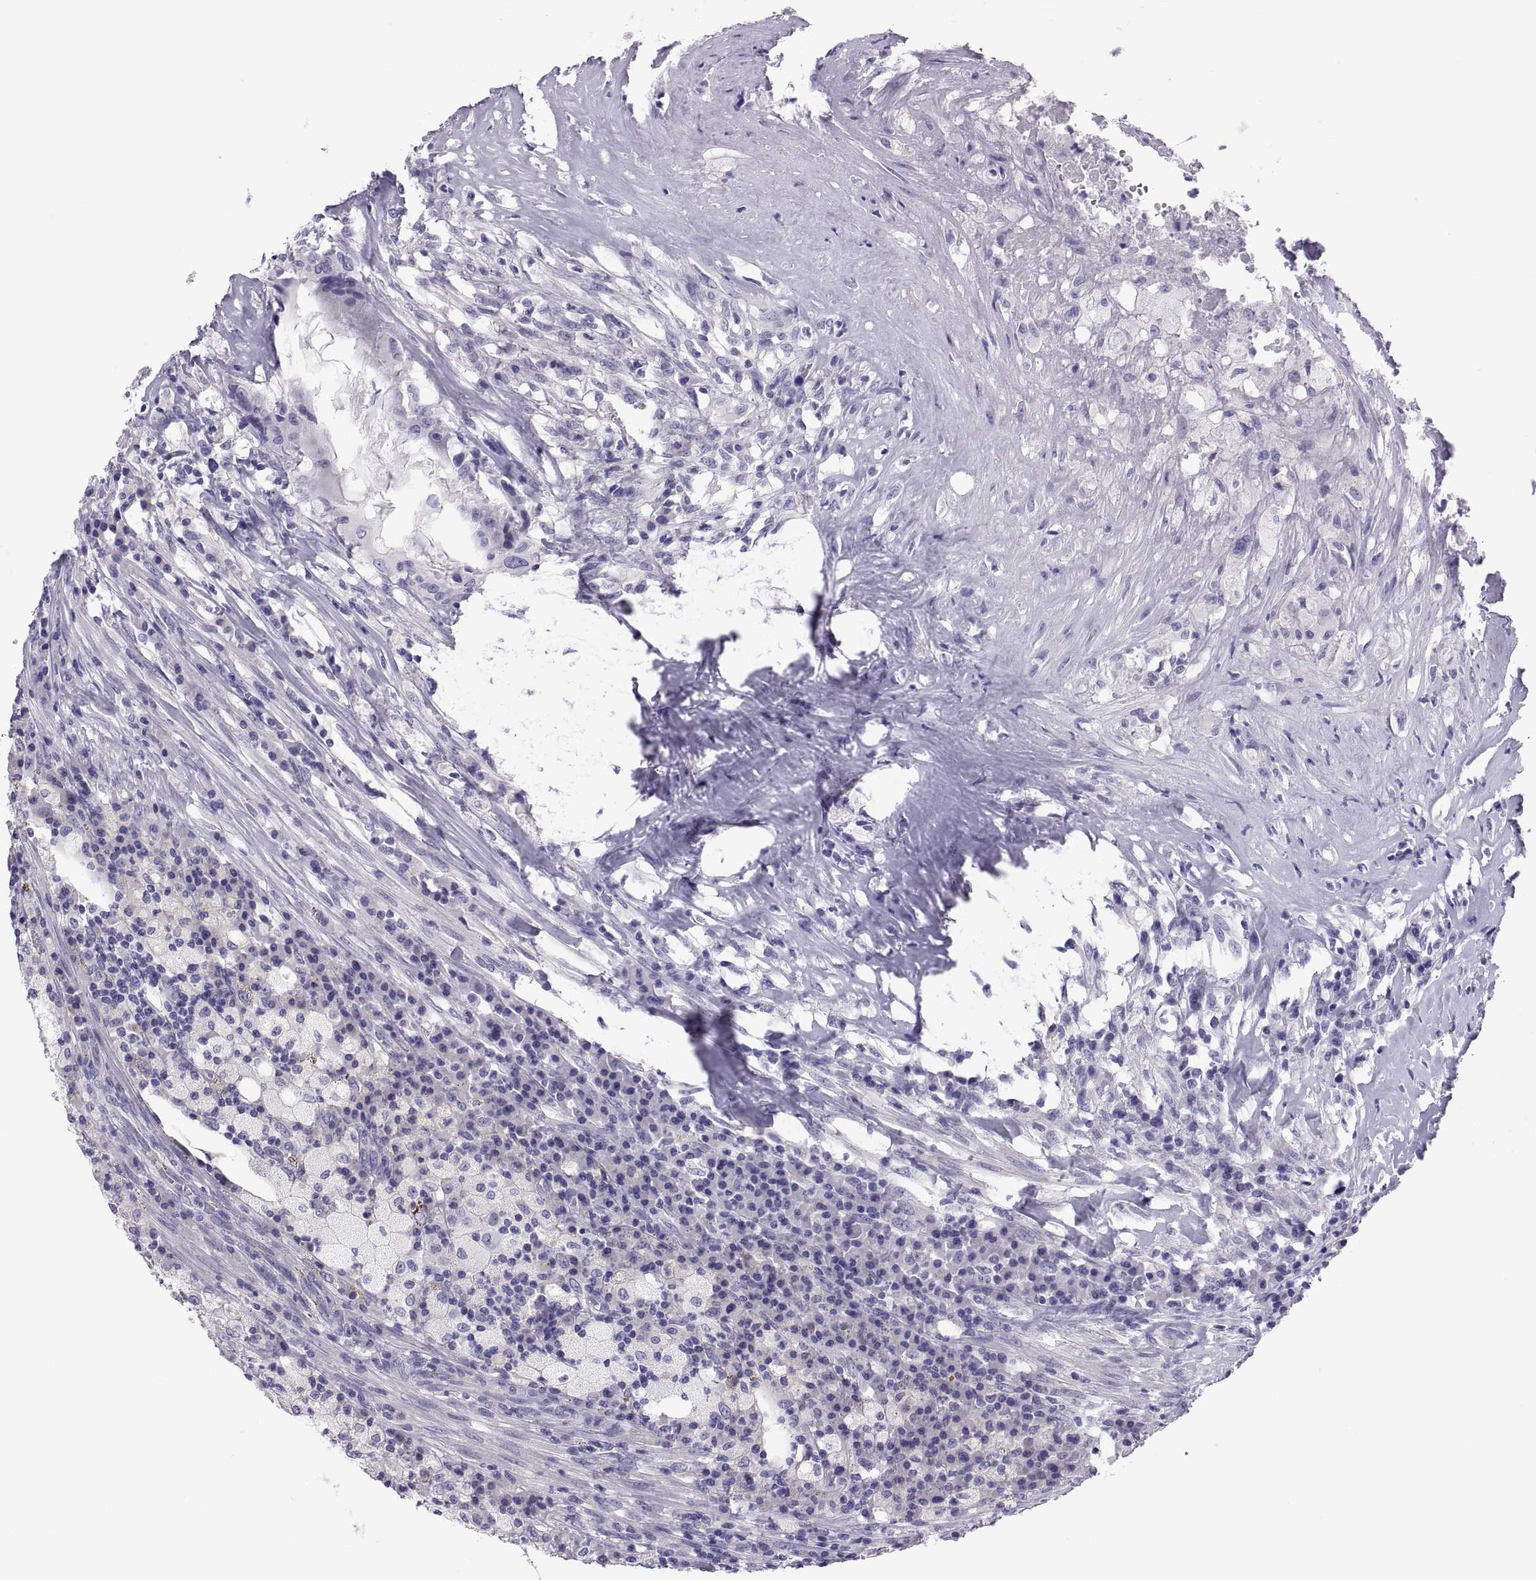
{"staining": {"intensity": "negative", "quantity": "none", "location": "none"}, "tissue": "testis cancer", "cell_type": "Tumor cells", "image_type": "cancer", "snomed": [{"axis": "morphology", "description": "Necrosis, NOS"}, {"axis": "morphology", "description": "Carcinoma, Embryonal, NOS"}, {"axis": "topography", "description": "Testis"}], "caption": "Human testis embryonal carcinoma stained for a protein using immunohistochemistry reveals no positivity in tumor cells.", "gene": "RNASE12", "patient": {"sex": "male", "age": 19}}